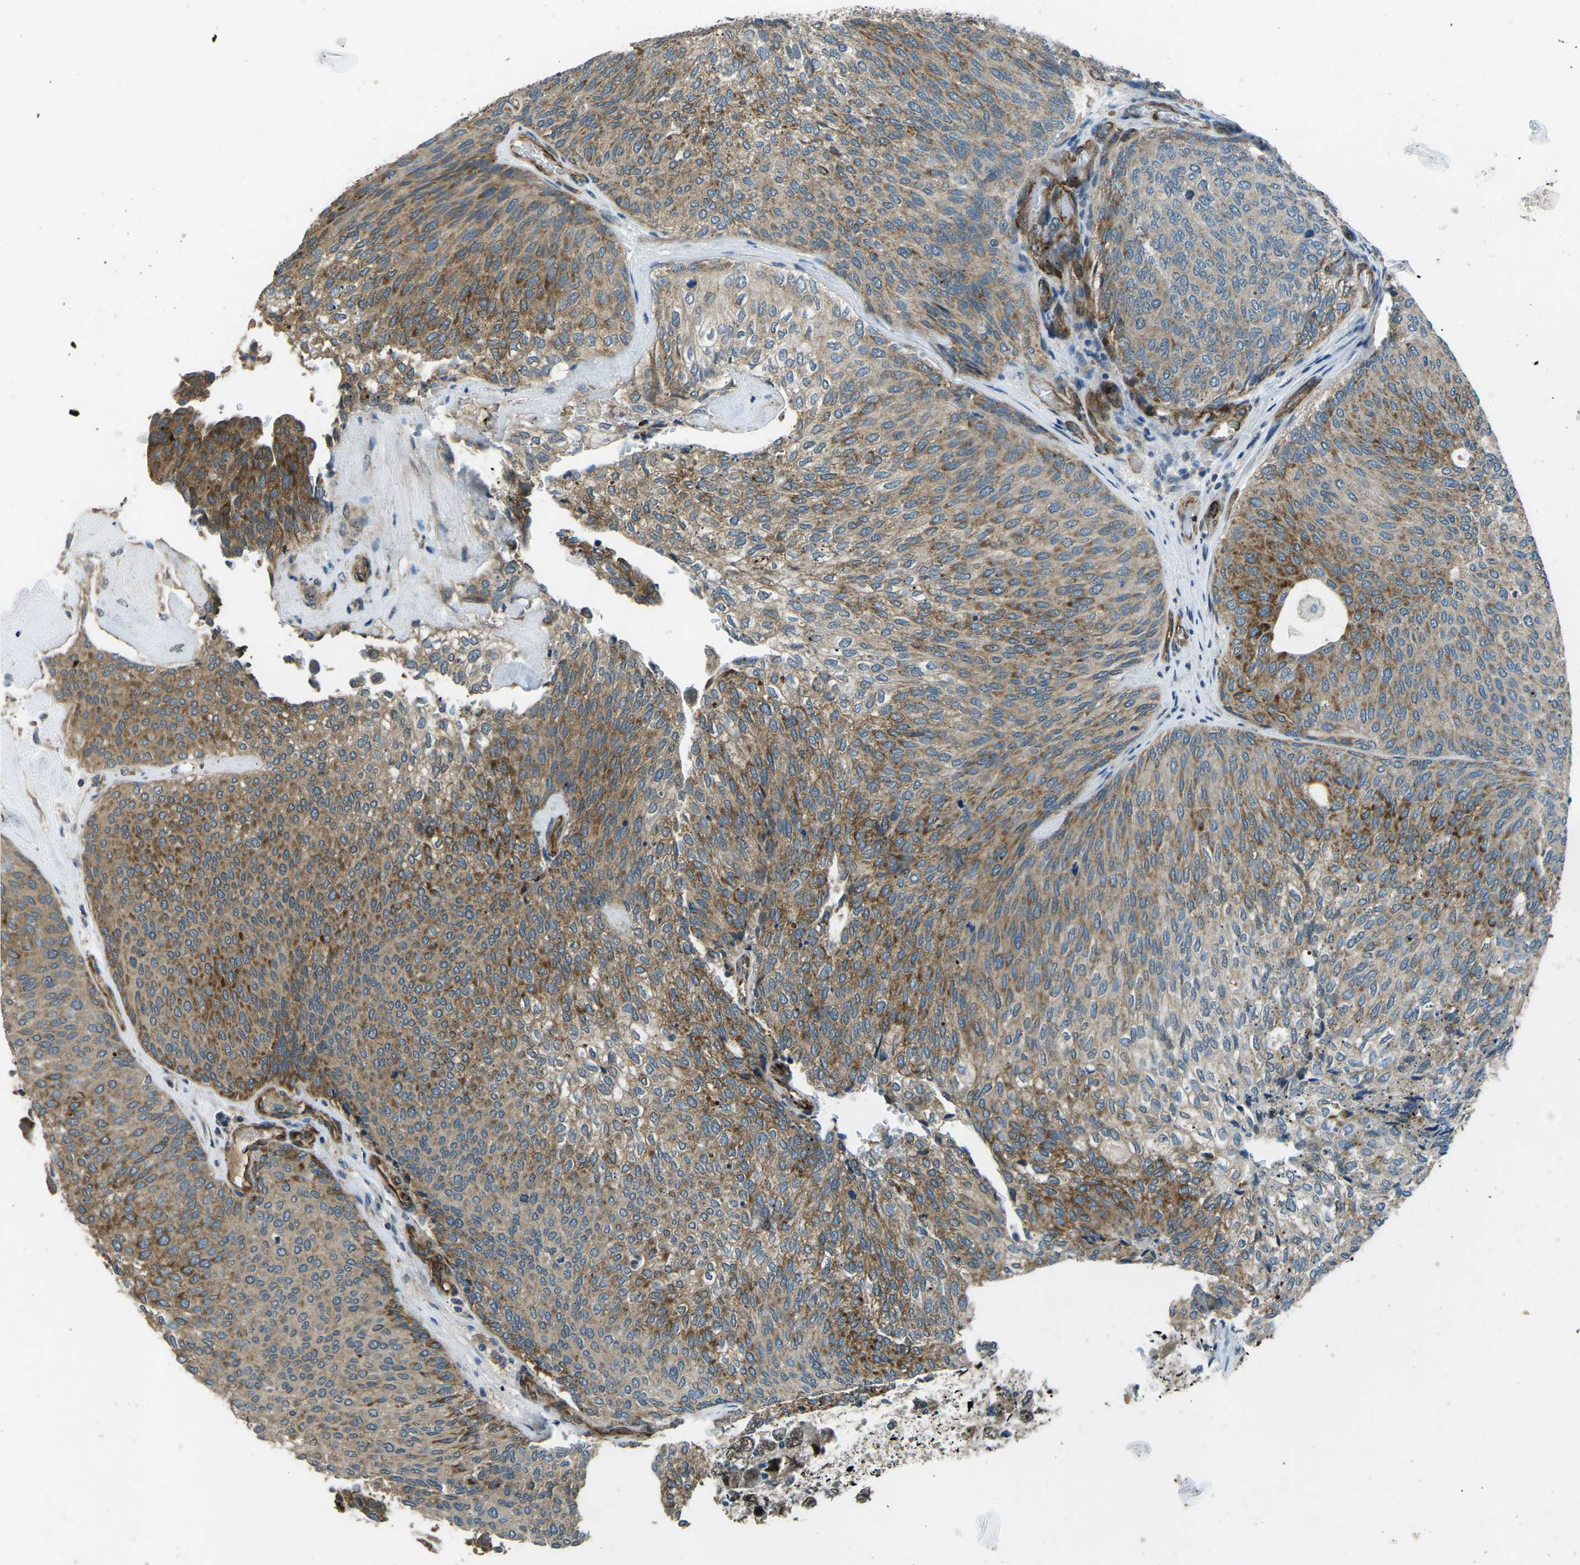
{"staining": {"intensity": "moderate", "quantity": ">75%", "location": "cytoplasmic/membranous"}, "tissue": "urothelial cancer", "cell_type": "Tumor cells", "image_type": "cancer", "snomed": [{"axis": "morphology", "description": "Urothelial carcinoma, Low grade"}, {"axis": "topography", "description": "Urinary bladder"}], "caption": "Immunohistochemical staining of urothelial cancer displays medium levels of moderate cytoplasmic/membranous positivity in about >75% of tumor cells.", "gene": "AFAP1", "patient": {"sex": "female", "age": 79}}